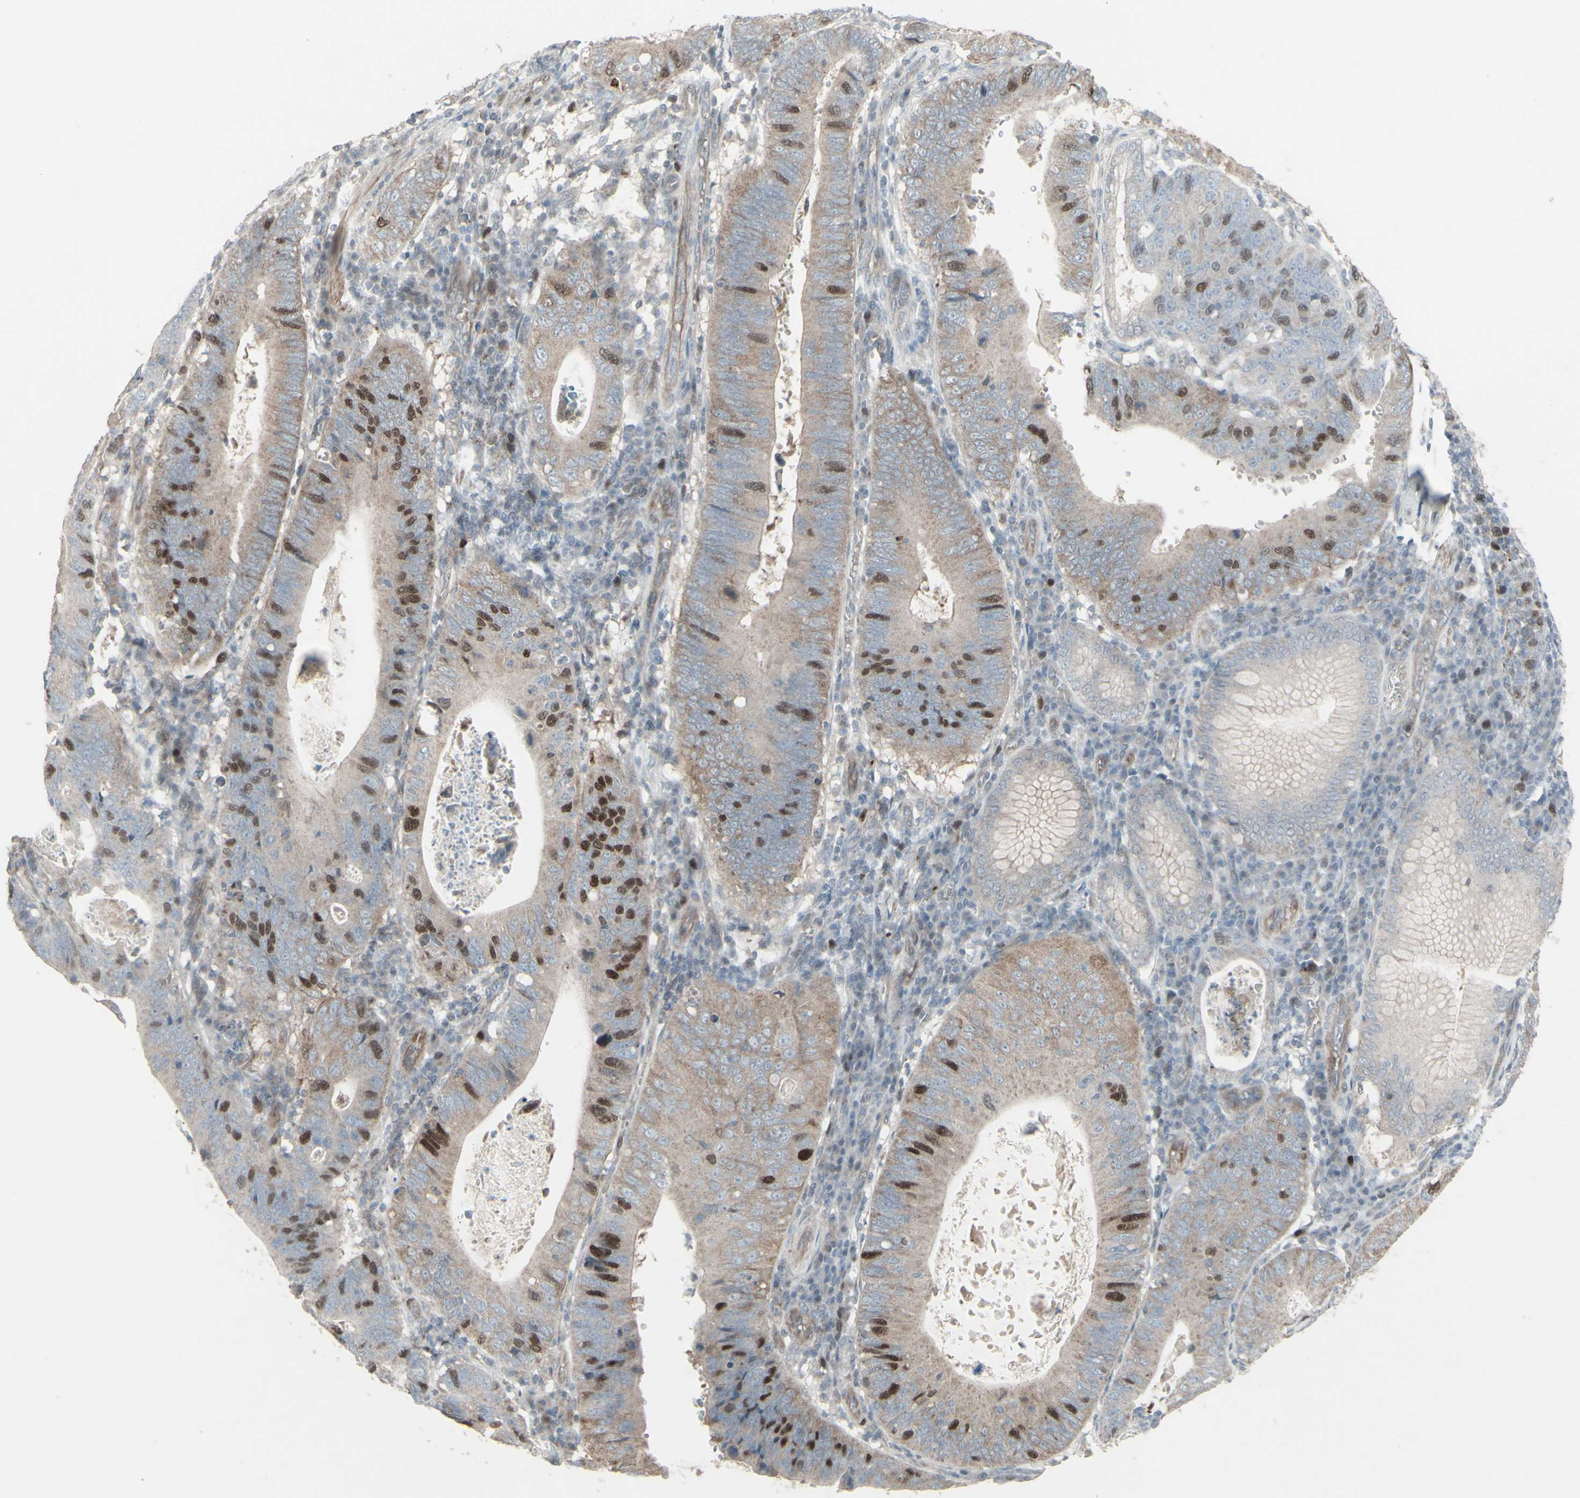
{"staining": {"intensity": "moderate", "quantity": "25%-75%", "location": "nuclear"}, "tissue": "stomach cancer", "cell_type": "Tumor cells", "image_type": "cancer", "snomed": [{"axis": "morphology", "description": "Adenocarcinoma, NOS"}, {"axis": "topography", "description": "Stomach"}], "caption": "The micrograph displays immunohistochemical staining of stomach adenocarcinoma. There is moderate nuclear expression is appreciated in approximately 25%-75% of tumor cells.", "gene": "GMNN", "patient": {"sex": "male", "age": 59}}